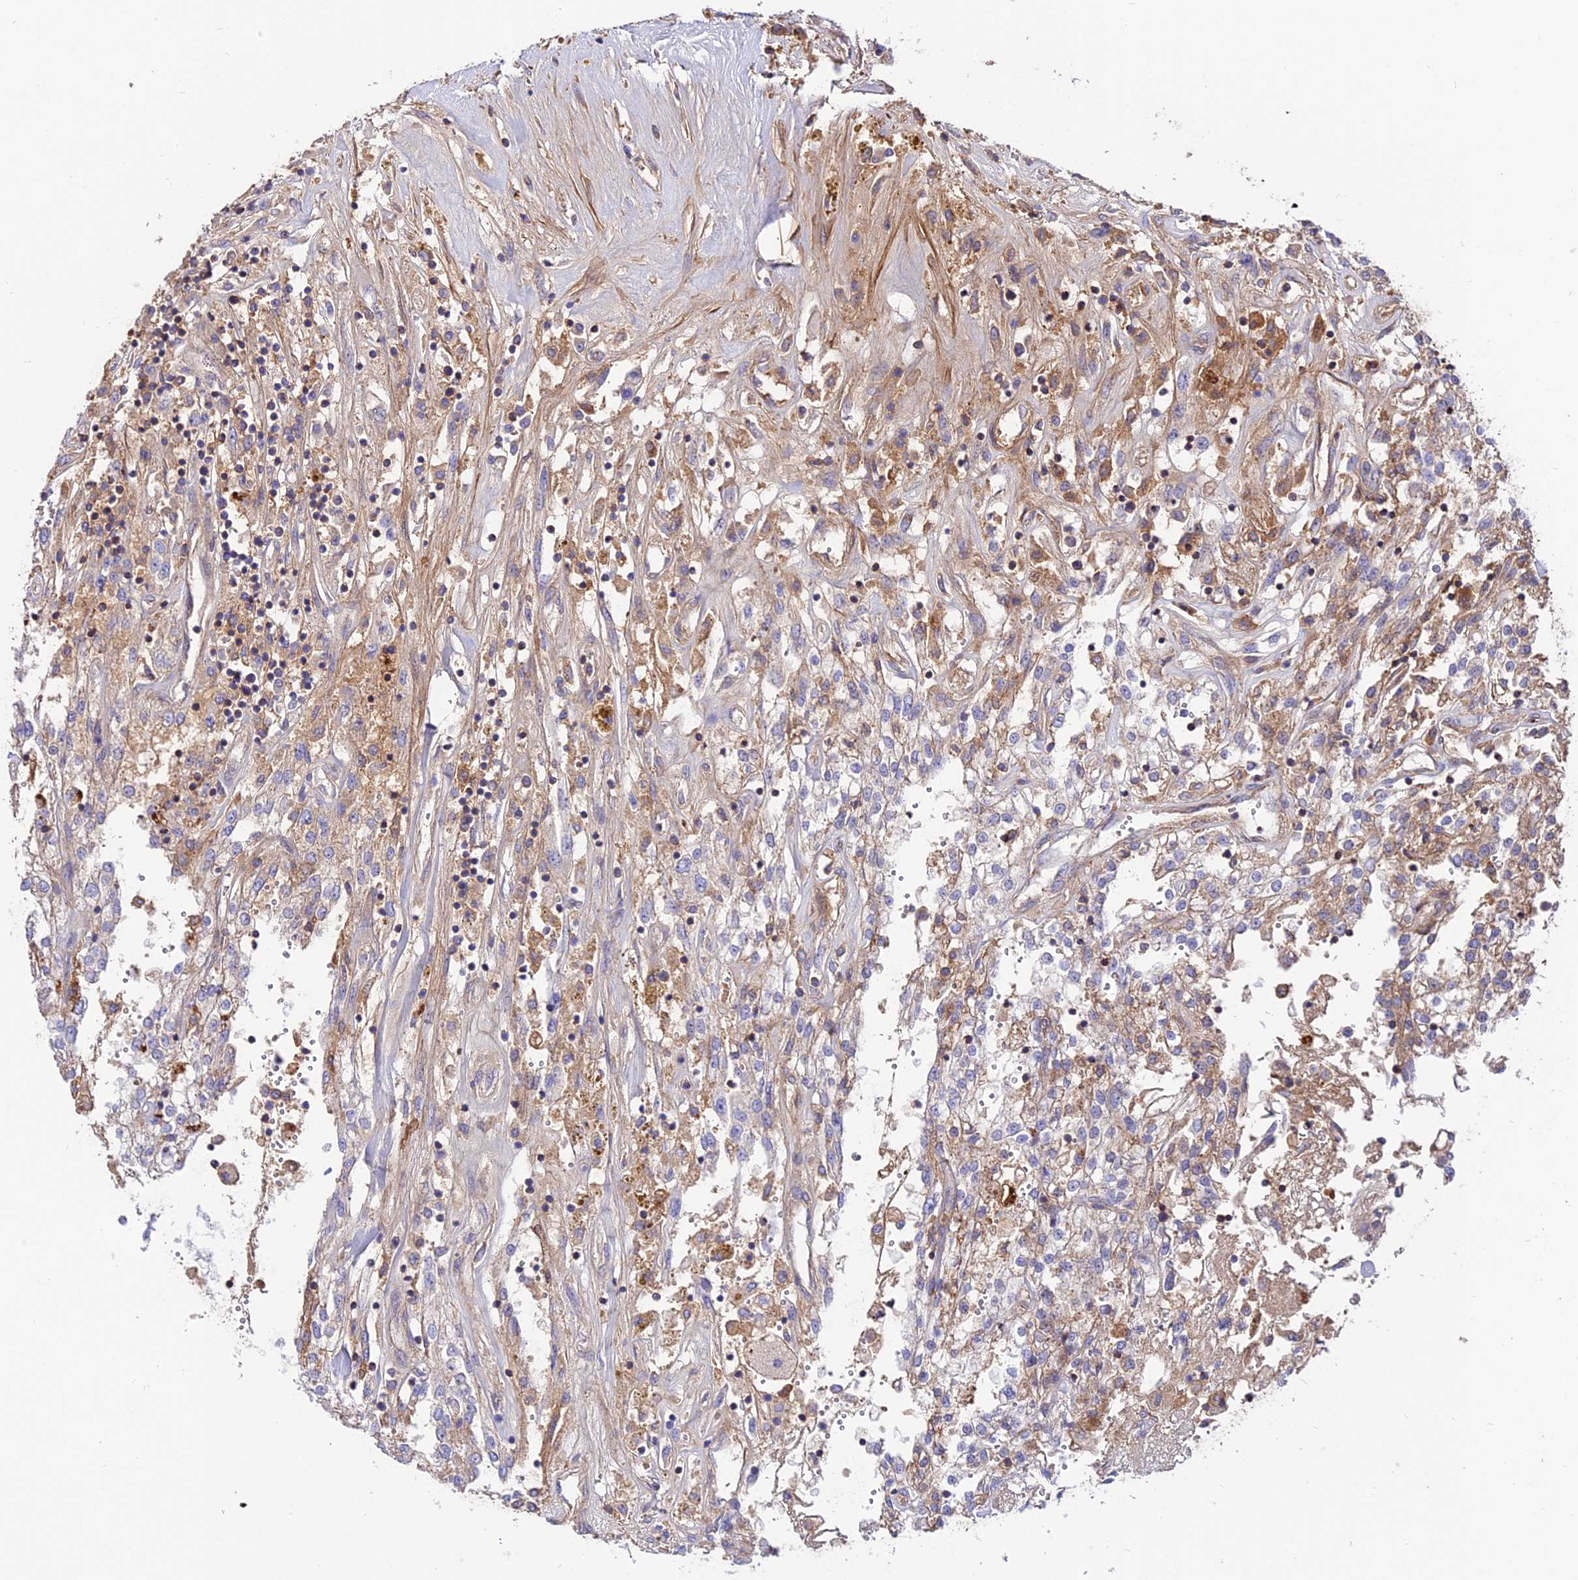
{"staining": {"intensity": "weak", "quantity": "<25%", "location": "cytoplasmic/membranous"}, "tissue": "renal cancer", "cell_type": "Tumor cells", "image_type": "cancer", "snomed": [{"axis": "morphology", "description": "Adenocarcinoma, NOS"}, {"axis": "topography", "description": "Kidney"}], "caption": "A photomicrograph of human renal adenocarcinoma is negative for staining in tumor cells.", "gene": "PYM1", "patient": {"sex": "female", "age": 52}}